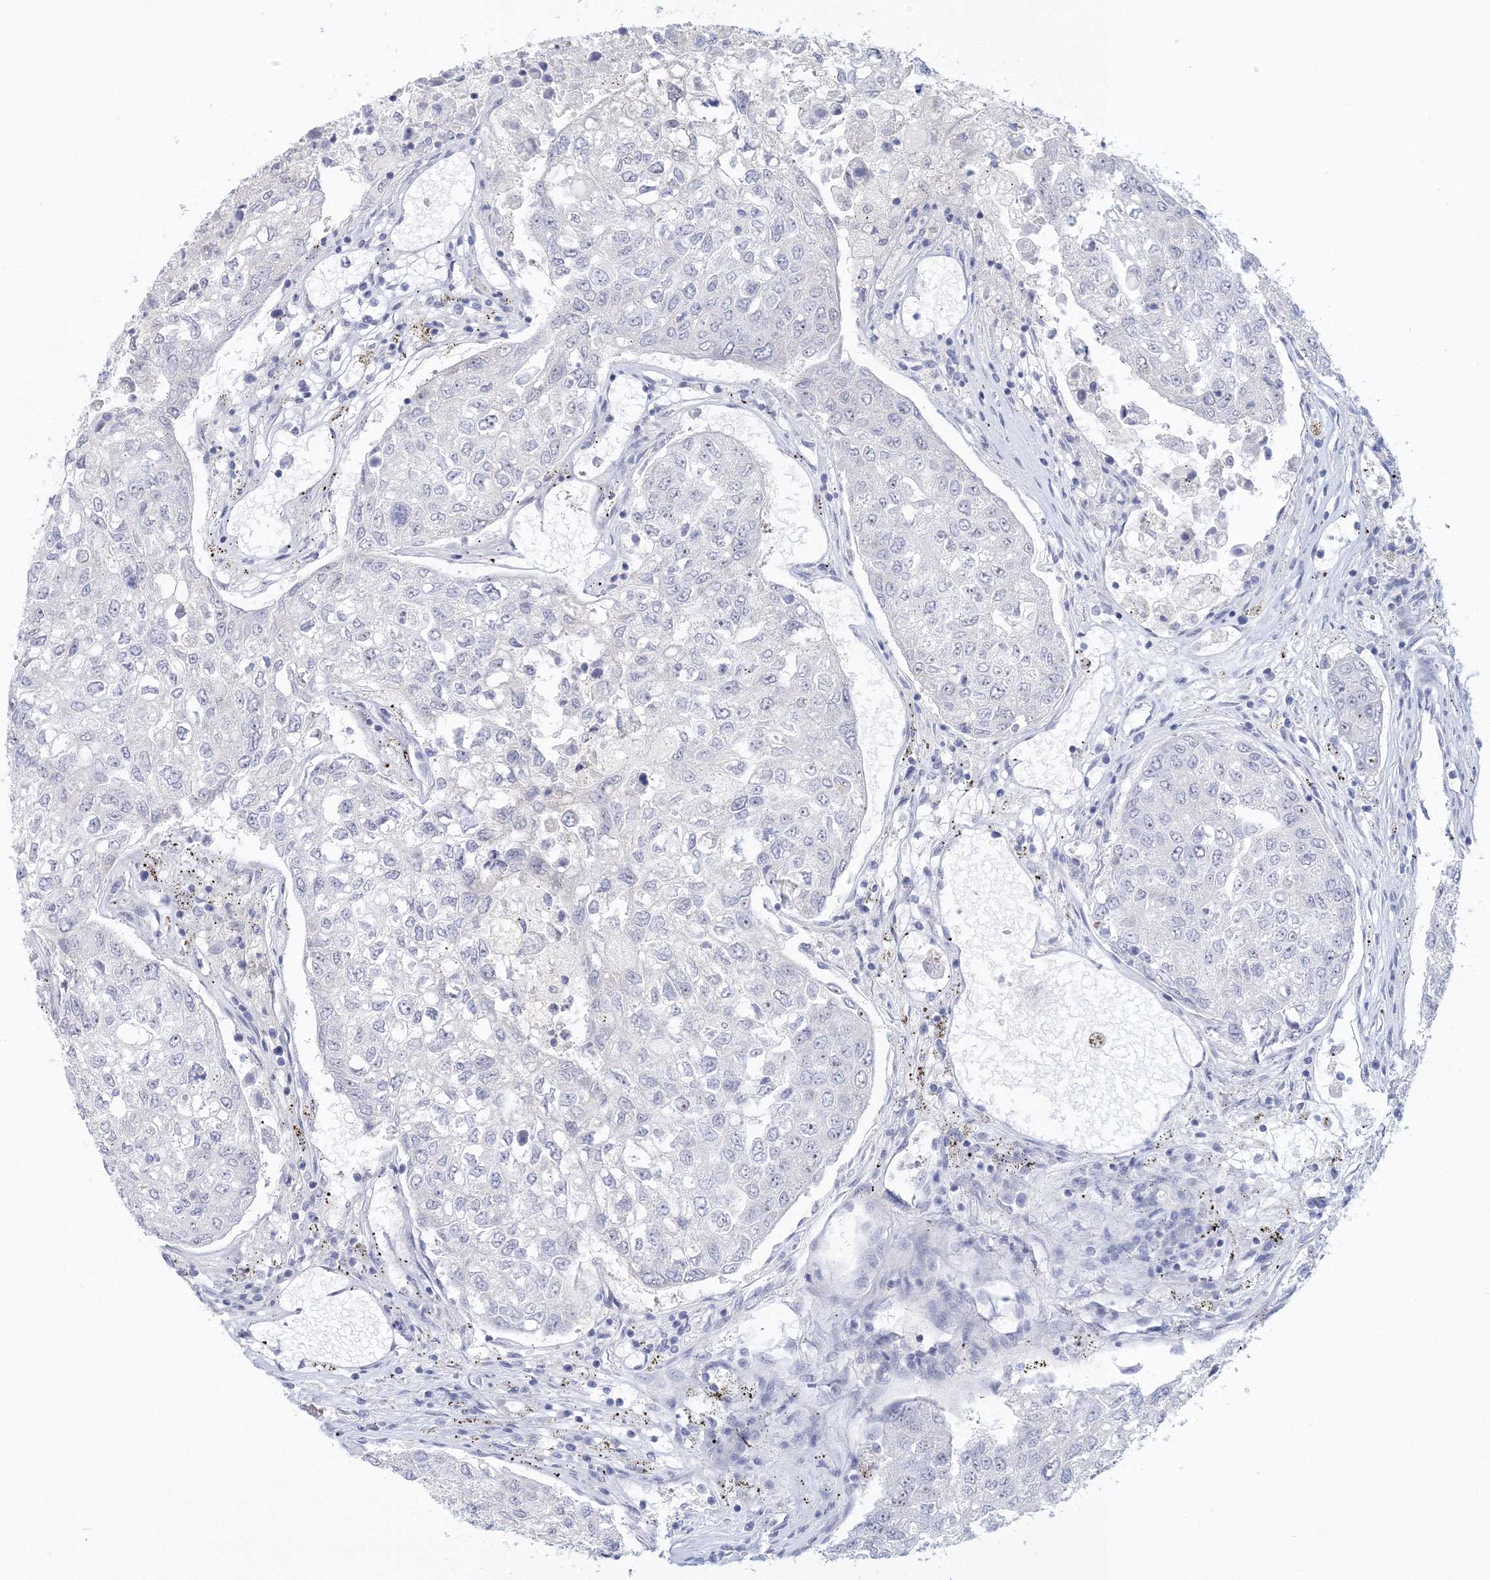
{"staining": {"intensity": "negative", "quantity": "none", "location": "none"}, "tissue": "urothelial cancer", "cell_type": "Tumor cells", "image_type": "cancer", "snomed": [{"axis": "morphology", "description": "Urothelial carcinoma, High grade"}, {"axis": "topography", "description": "Lymph node"}, {"axis": "topography", "description": "Urinary bladder"}], "caption": "An immunohistochemistry micrograph of urothelial carcinoma (high-grade) is shown. There is no staining in tumor cells of urothelial carcinoma (high-grade).", "gene": "VSIG1", "patient": {"sex": "male", "age": 51}}